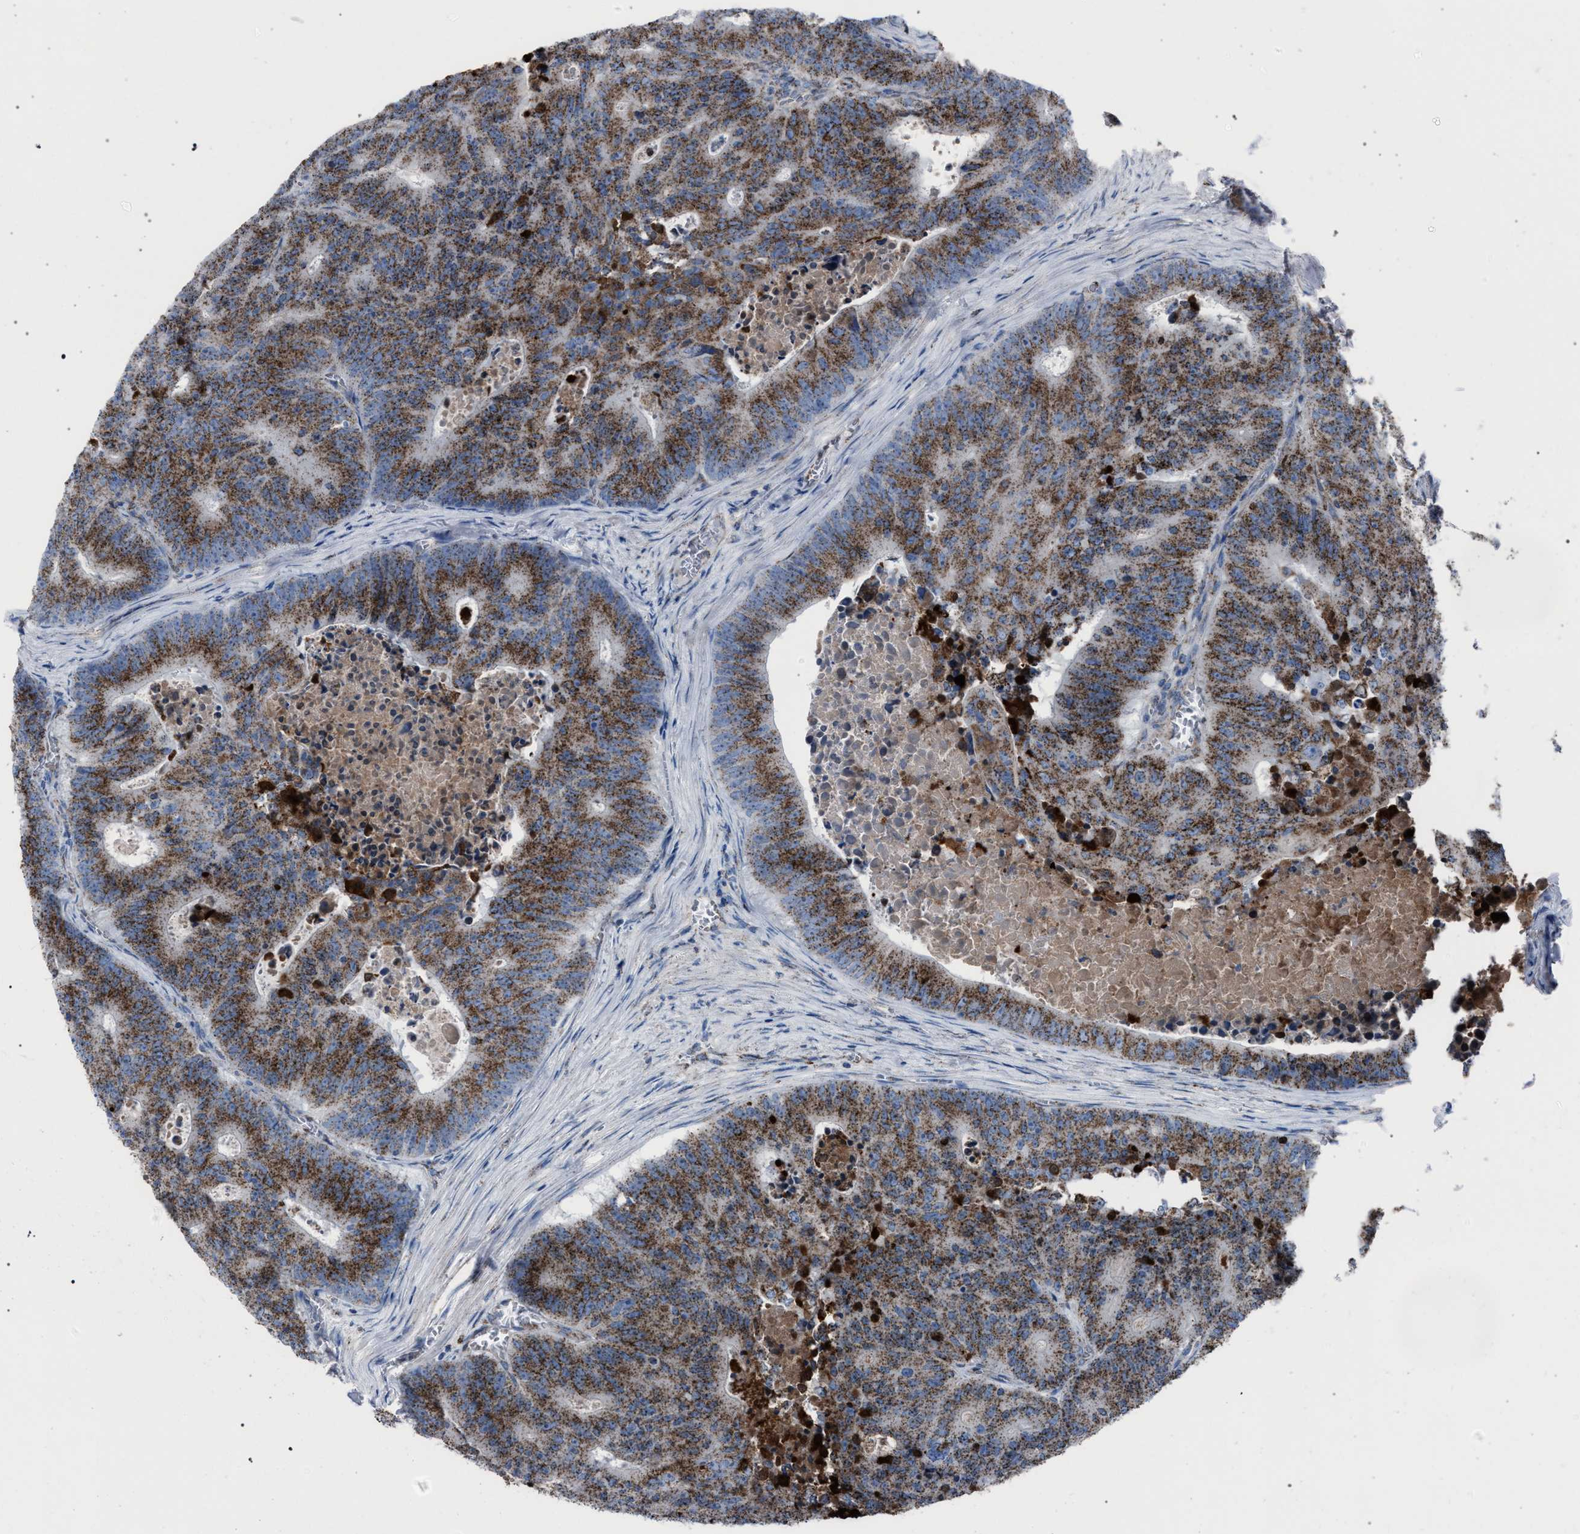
{"staining": {"intensity": "moderate", "quantity": ">75%", "location": "cytoplasmic/membranous"}, "tissue": "colorectal cancer", "cell_type": "Tumor cells", "image_type": "cancer", "snomed": [{"axis": "morphology", "description": "Adenocarcinoma, NOS"}, {"axis": "topography", "description": "Colon"}], "caption": "Immunohistochemistry (IHC) of human adenocarcinoma (colorectal) displays medium levels of moderate cytoplasmic/membranous expression in about >75% of tumor cells.", "gene": "HSD17B4", "patient": {"sex": "male", "age": 87}}